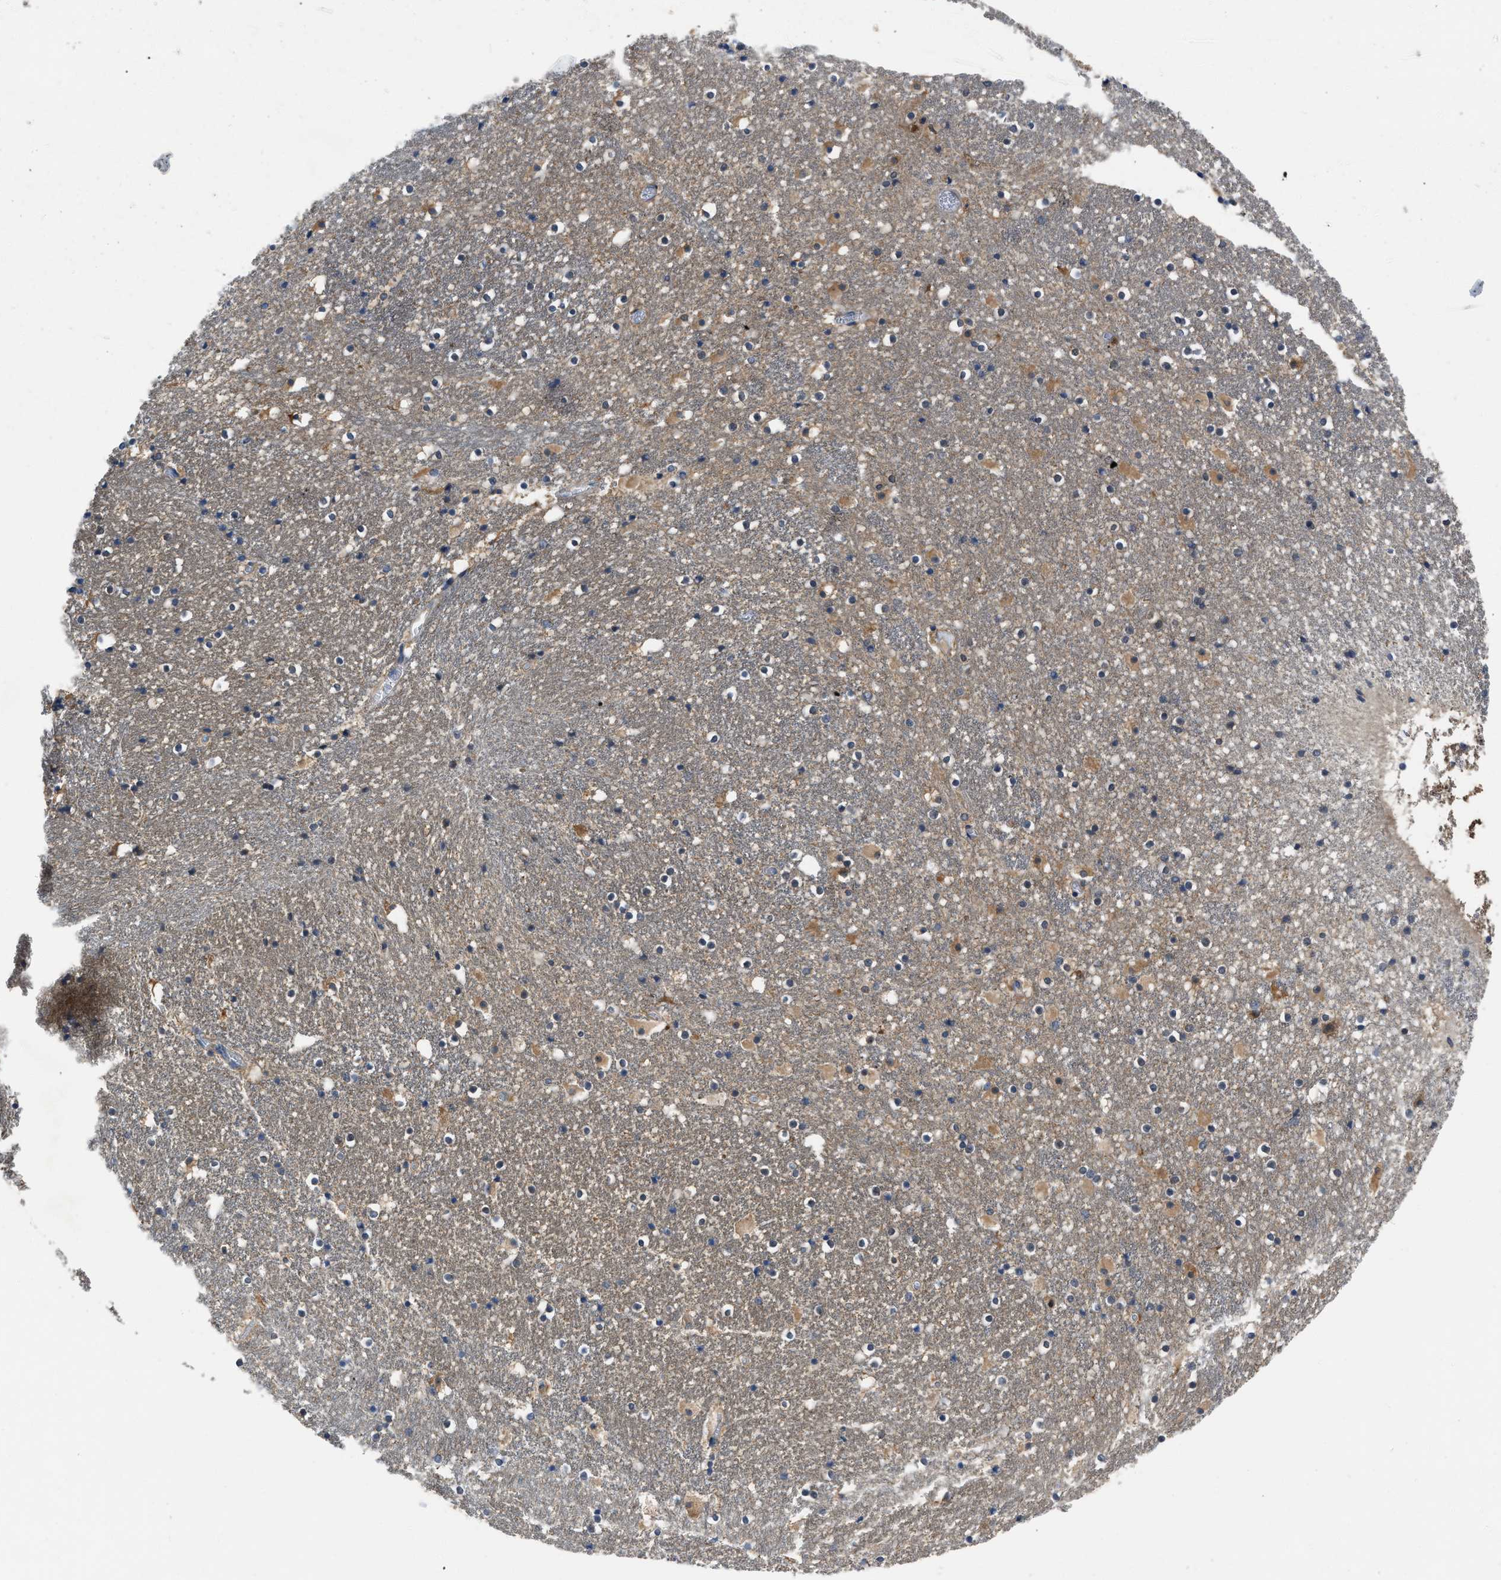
{"staining": {"intensity": "moderate", "quantity": "<25%", "location": "cytoplasmic/membranous,nuclear"}, "tissue": "caudate", "cell_type": "Glial cells", "image_type": "normal", "snomed": [{"axis": "morphology", "description": "Normal tissue, NOS"}, {"axis": "topography", "description": "Lateral ventricle wall"}], "caption": "DAB immunohistochemical staining of unremarkable human caudate demonstrates moderate cytoplasmic/membranous,nuclear protein positivity in about <25% of glial cells. Immunohistochemistry (ihc) stains the protein in brown and the nuclei are stained blue.", "gene": "YARS1", "patient": {"sex": "male", "age": 45}}